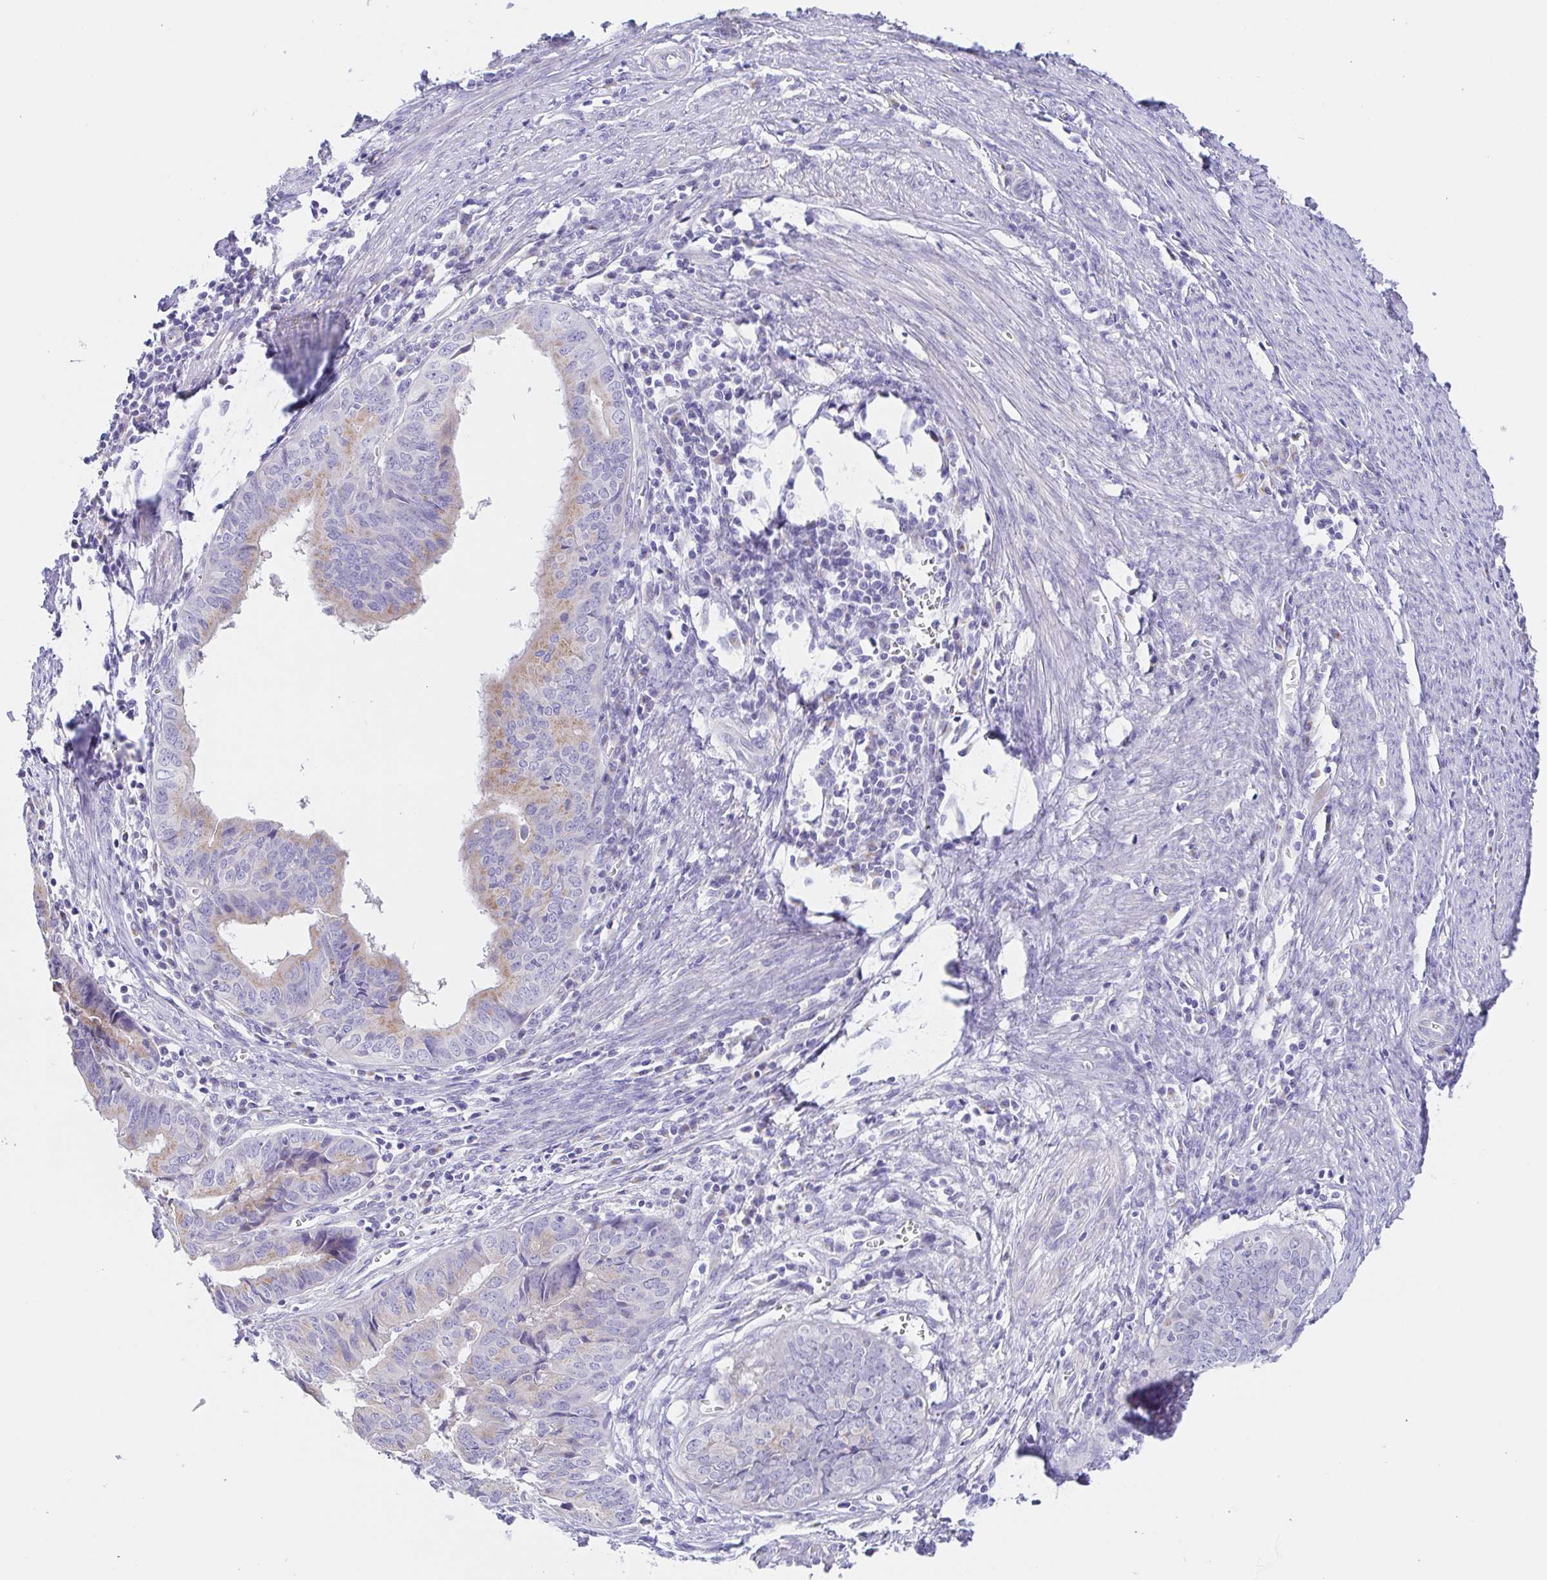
{"staining": {"intensity": "weak", "quantity": "25%-75%", "location": "cytoplasmic/membranous"}, "tissue": "endometrial cancer", "cell_type": "Tumor cells", "image_type": "cancer", "snomed": [{"axis": "morphology", "description": "Adenocarcinoma, NOS"}, {"axis": "topography", "description": "Endometrium"}], "caption": "A brown stain labels weak cytoplasmic/membranous expression of a protein in adenocarcinoma (endometrial) tumor cells.", "gene": "SCG3", "patient": {"sex": "female", "age": 65}}